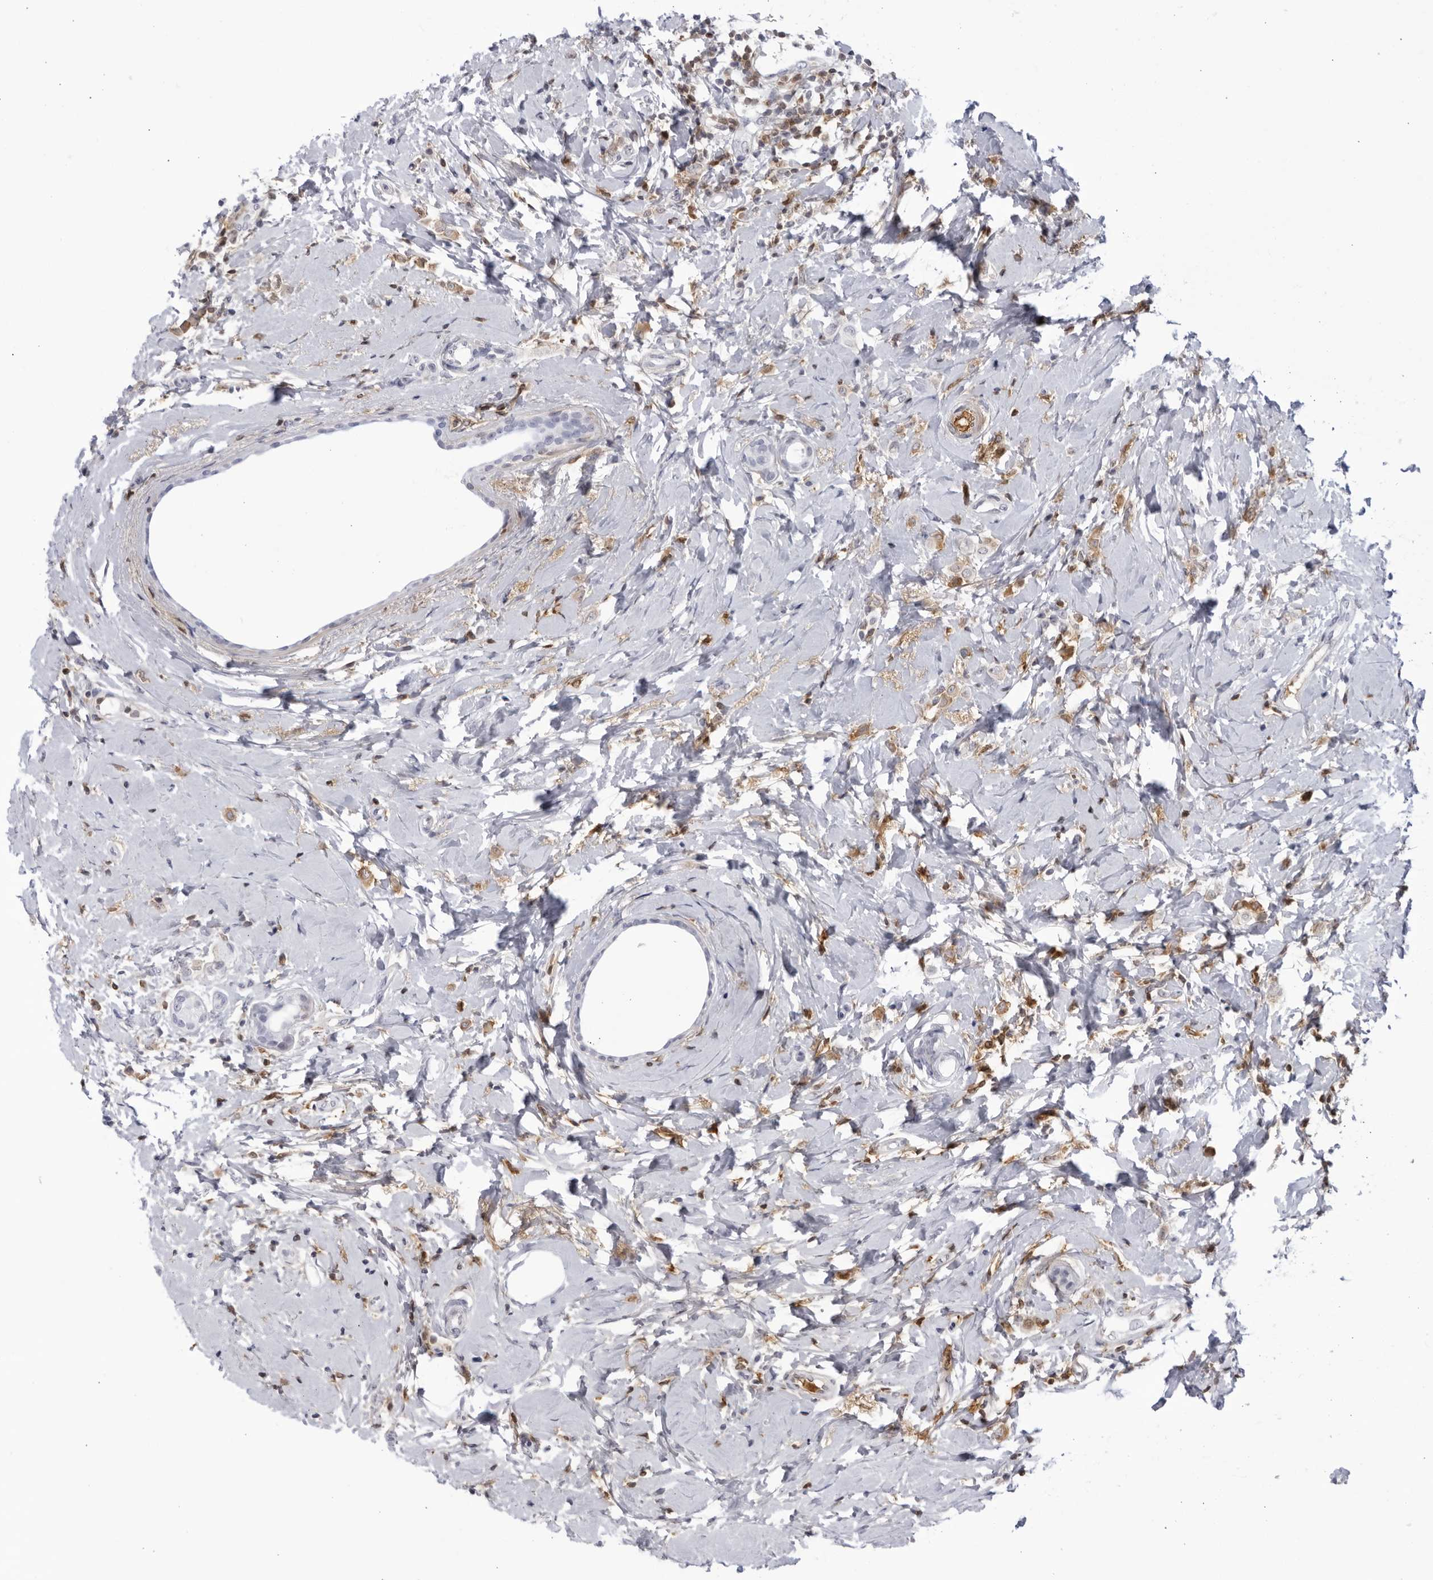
{"staining": {"intensity": "moderate", "quantity": ">75%", "location": "cytoplasmic/membranous"}, "tissue": "breast cancer", "cell_type": "Tumor cells", "image_type": "cancer", "snomed": [{"axis": "morphology", "description": "Lobular carcinoma"}, {"axis": "topography", "description": "Breast"}], "caption": "Moderate cytoplasmic/membranous expression for a protein is present in about >75% of tumor cells of breast cancer (lobular carcinoma) using immunohistochemistry (IHC).", "gene": "CNBD1", "patient": {"sex": "female", "age": 47}}